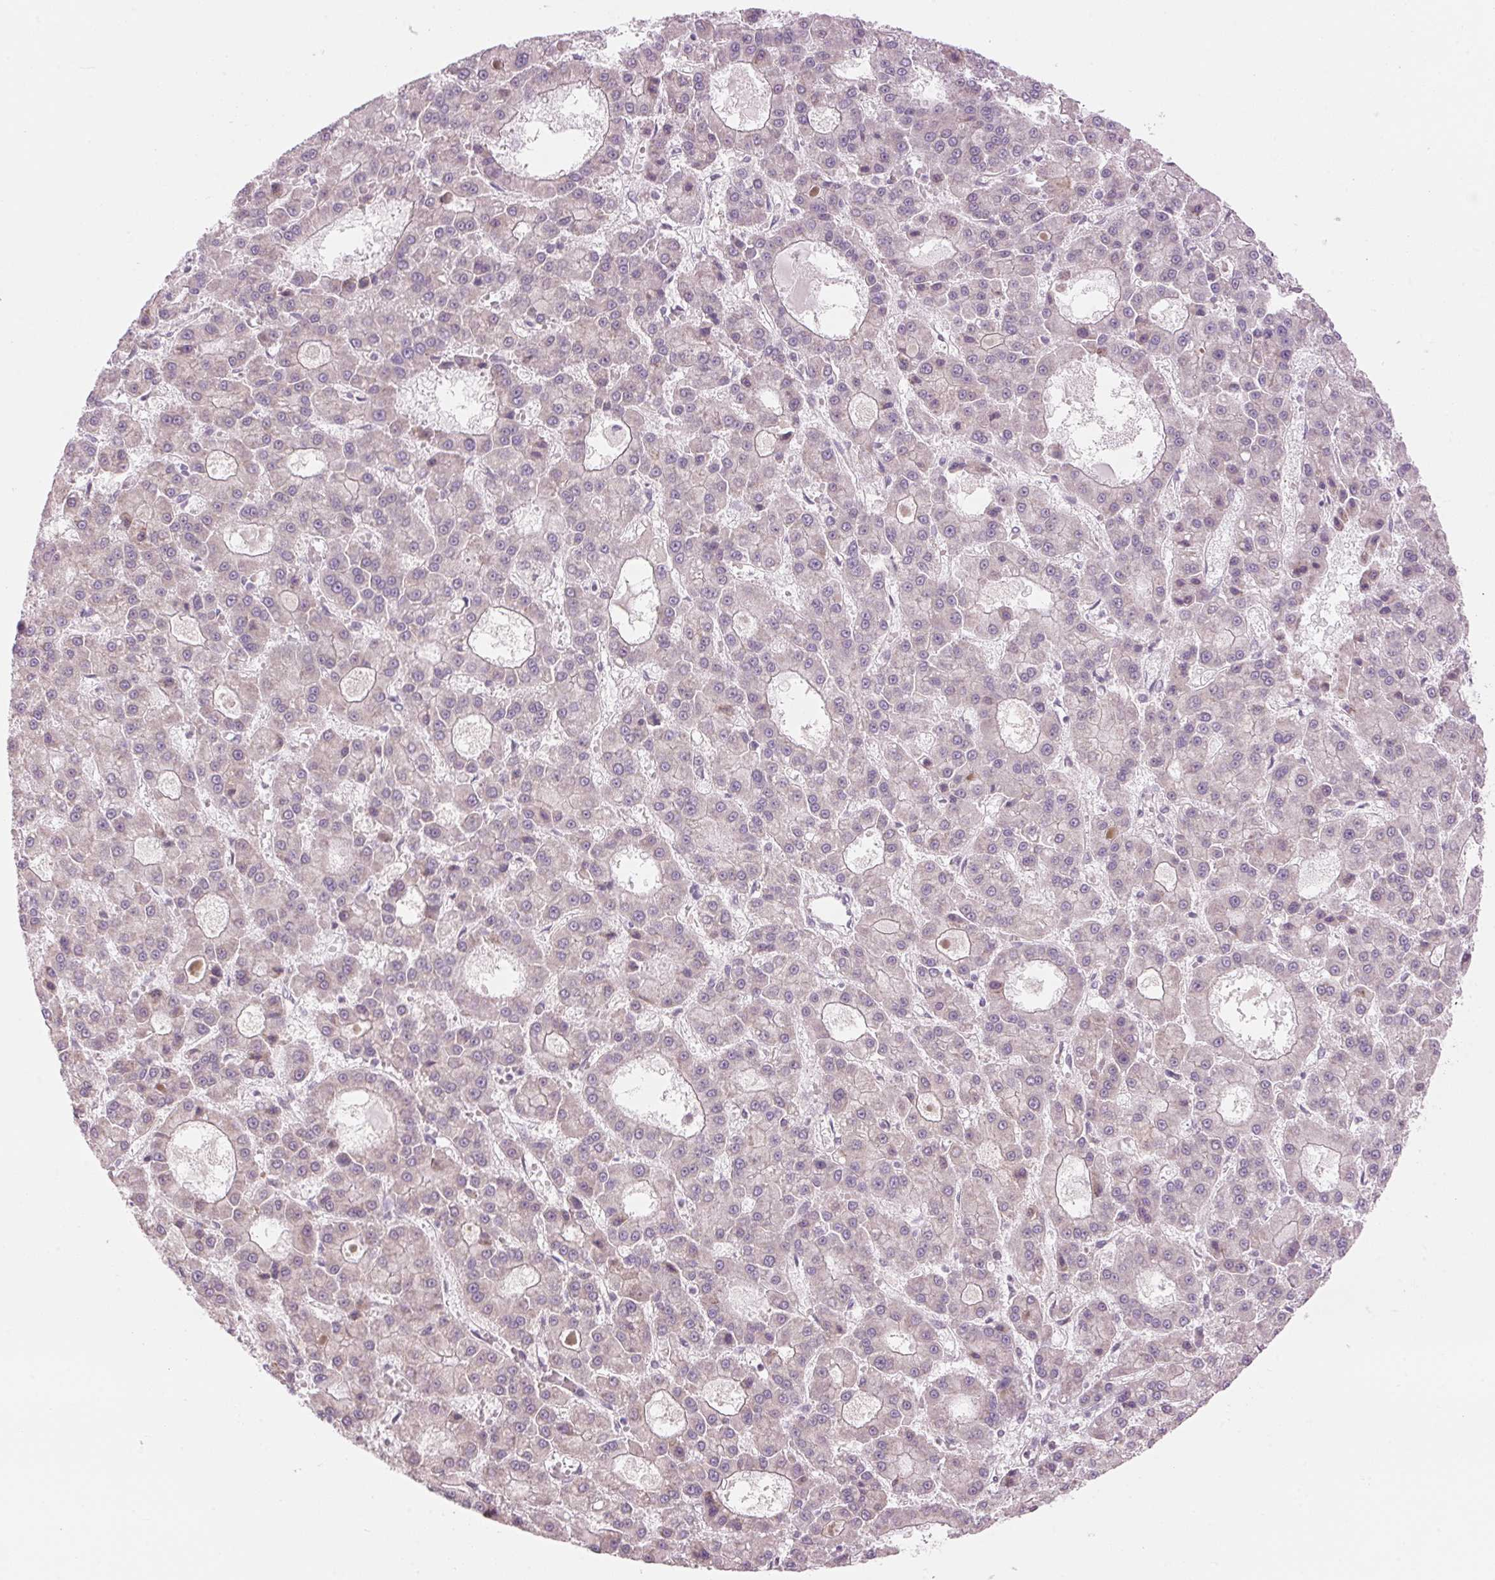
{"staining": {"intensity": "negative", "quantity": "none", "location": "none"}, "tissue": "liver cancer", "cell_type": "Tumor cells", "image_type": "cancer", "snomed": [{"axis": "morphology", "description": "Carcinoma, Hepatocellular, NOS"}, {"axis": "topography", "description": "Liver"}], "caption": "Protein analysis of liver cancer reveals no significant positivity in tumor cells.", "gene": "GNMT", "patient": {"sex": "male", "age": 70}}